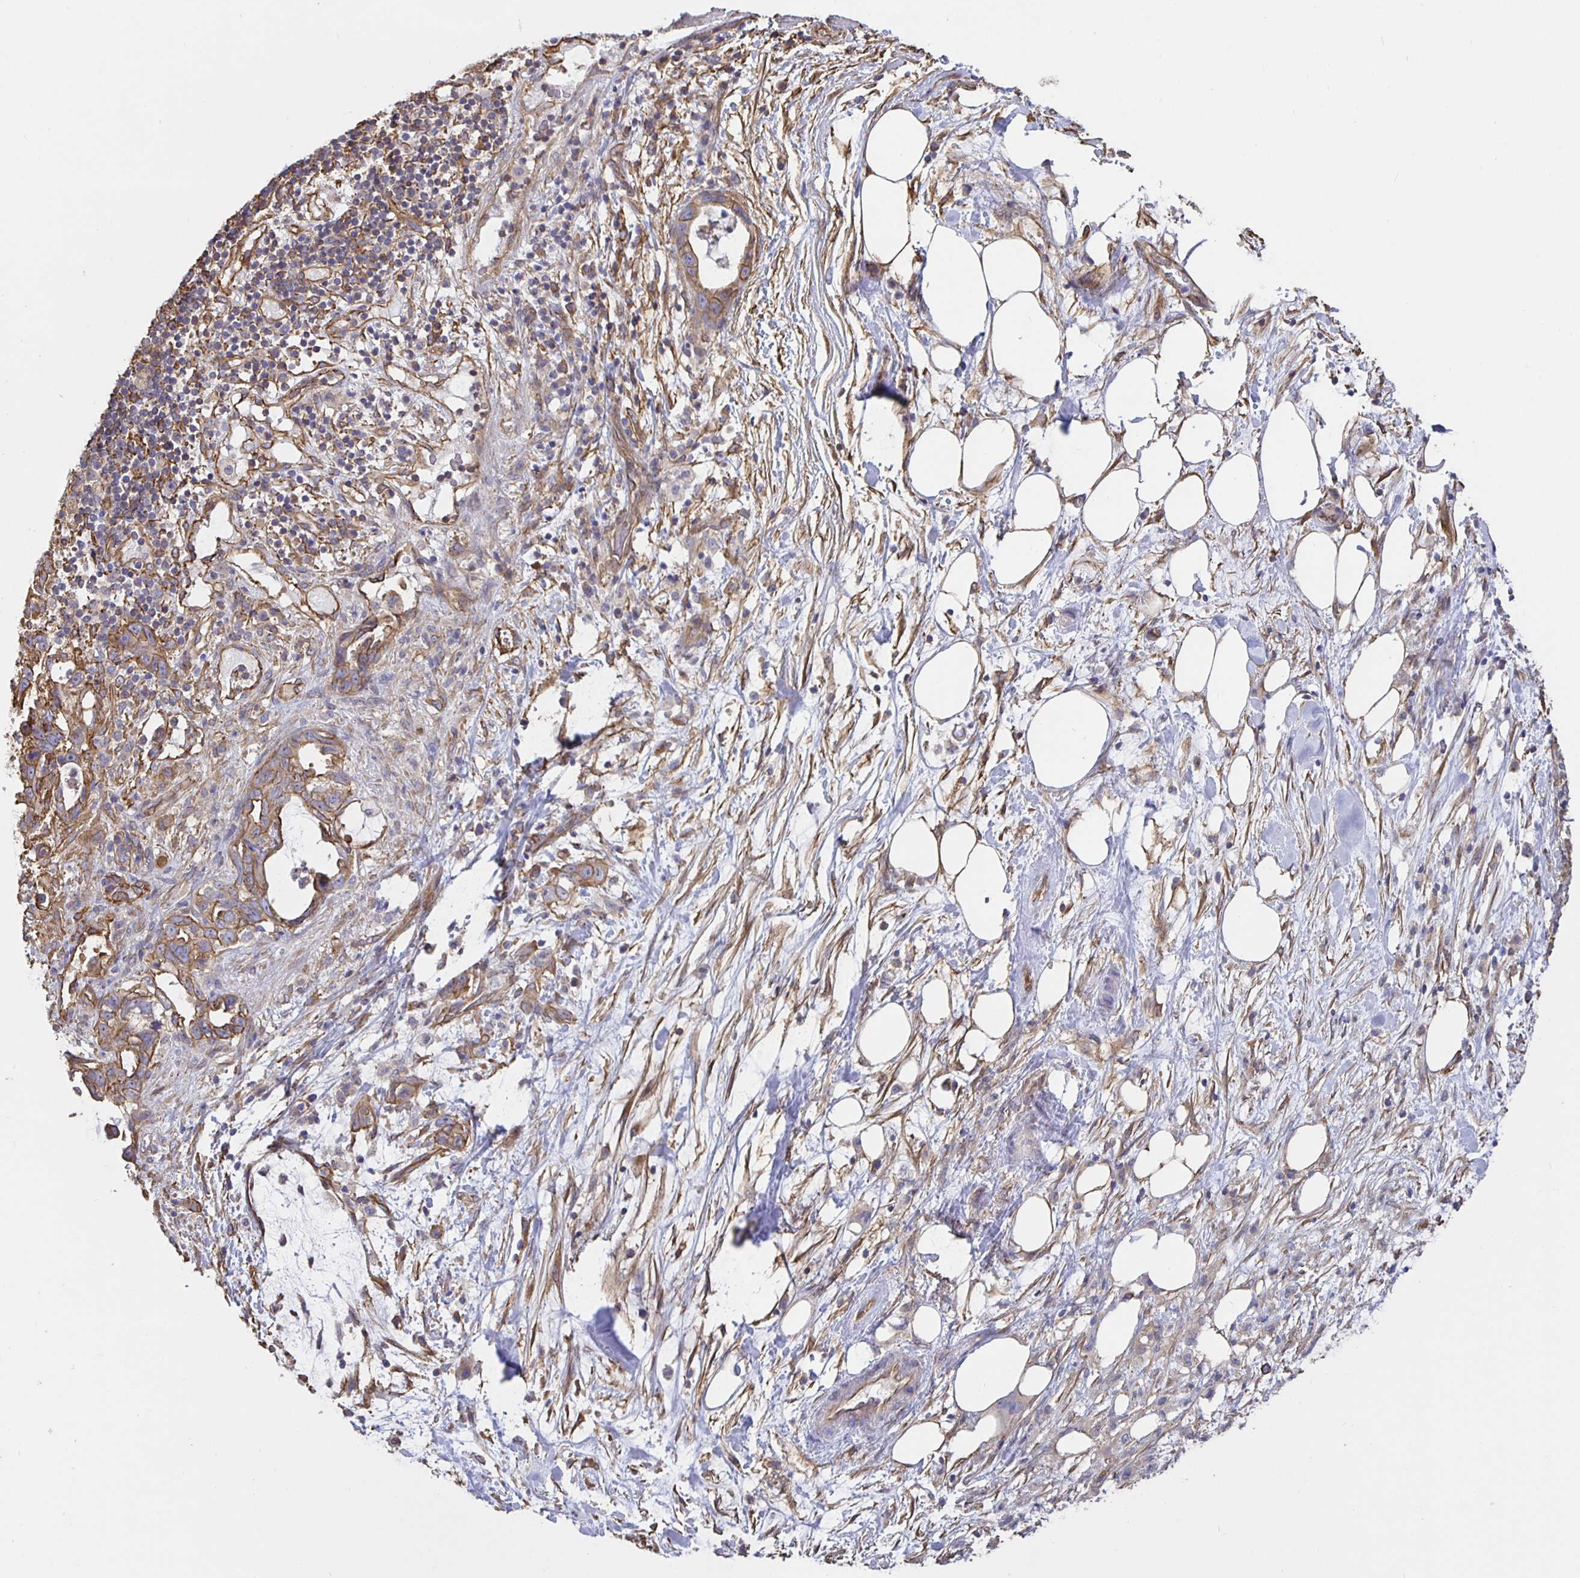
{"staining": {"intensity": "moderate", "quantity": ">75%", "location": "cytoplasmic/membranous"}, "tissue": "pancreatic cancer", "cell_type": "Tumor cells", "image_type": "cancer", "snomed": [{"axis": "morphology", "description": "Adenocarcinoma, NOS"}, {"axis": "topography", "description": "Pancreas"}], "caption": "Pancreatic cancer stained with IHC reveals moderate cytoplasmic/membranous staining in about >75% of tumor cells.", "gene": "ARHGEF39", "patient": {"sex": "male", "age": 70}}